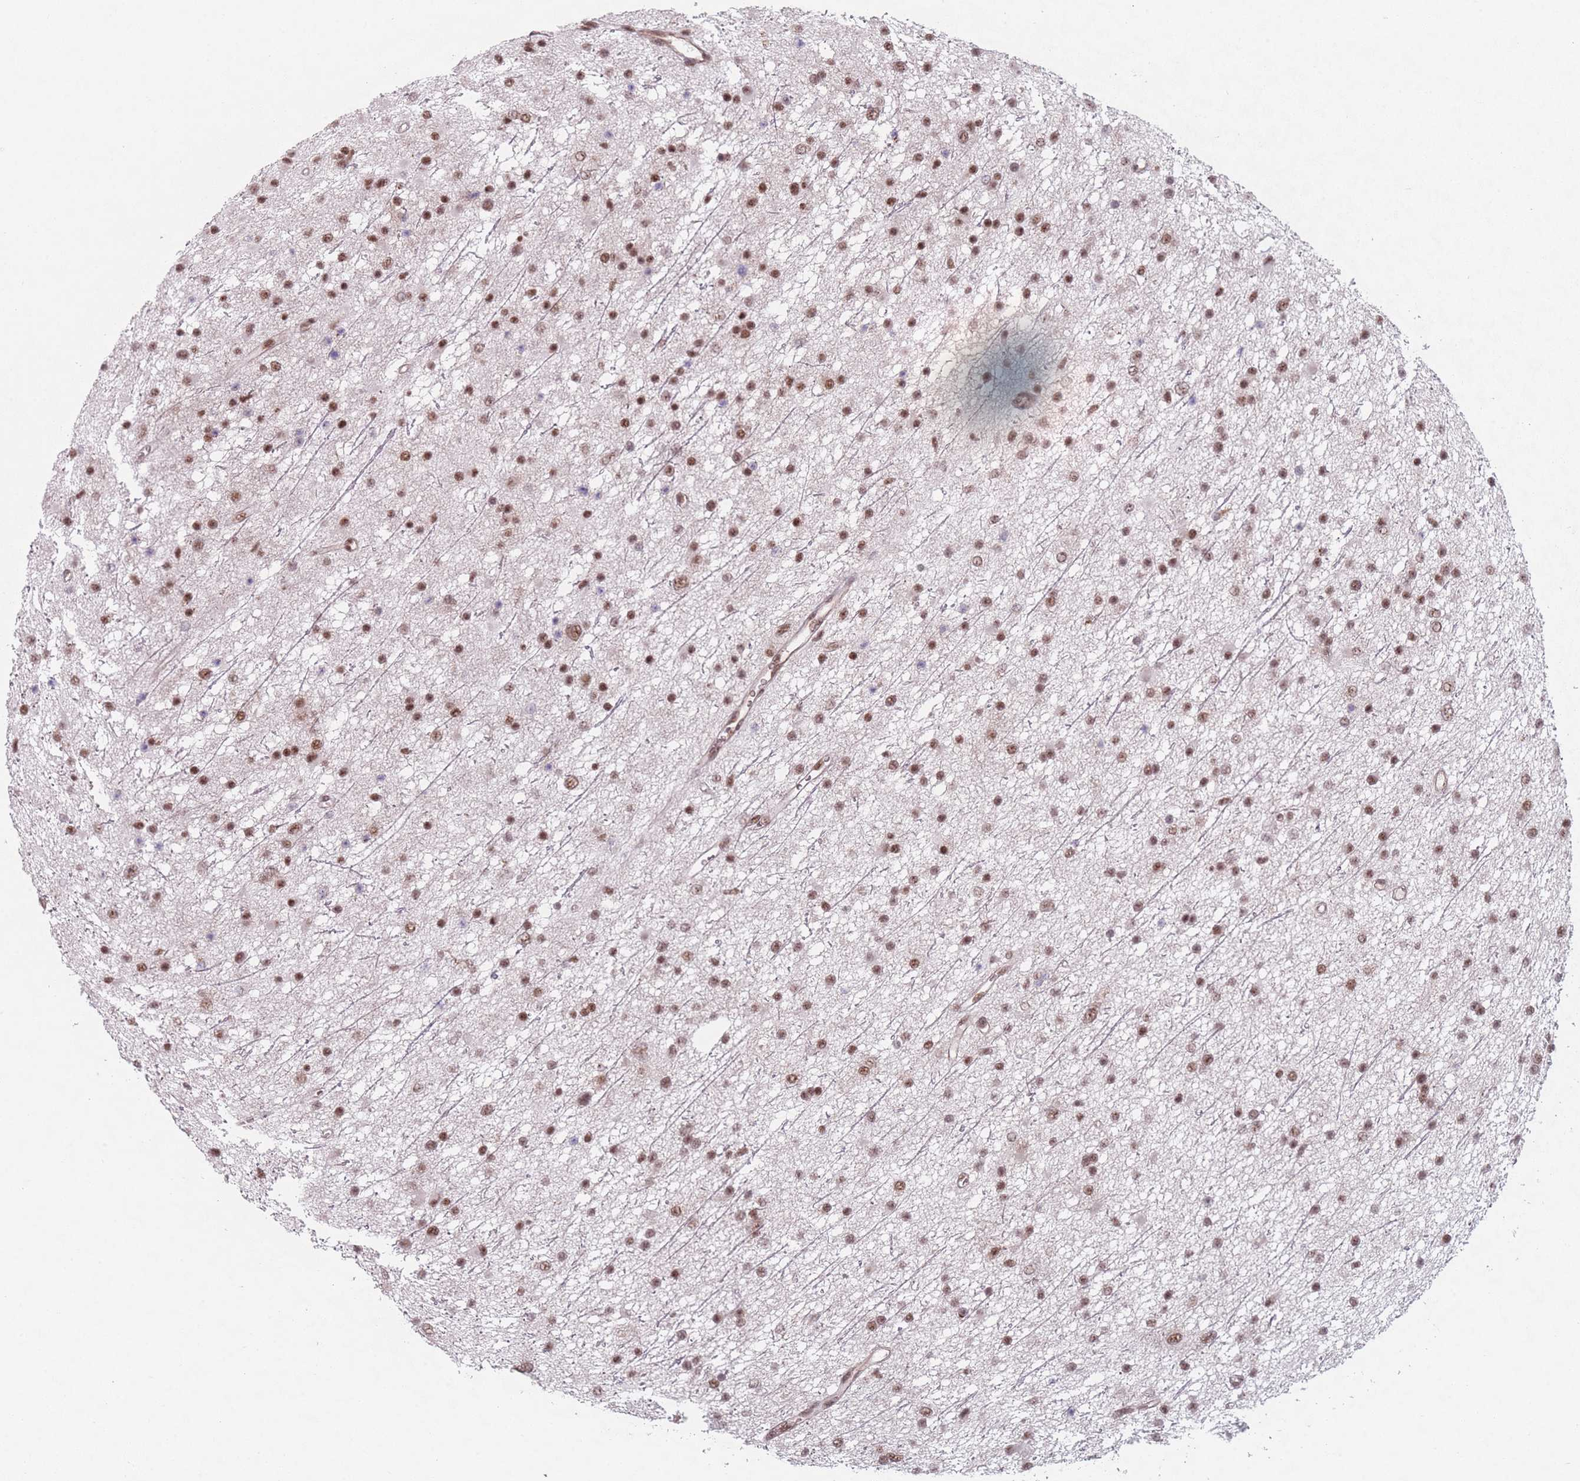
{"staining": {"intensity": "moderate", "quantity": ">75%", "location": "nuclear"}, "tissue": "glioma", "cell_type": "Tumor cells", "image_type": "cancer", "snomed": [{"axis": "morphology", "description": "Glioma, malignant, Low grade"}, {"axis": "topography", "description": "Cerebral cortex"}], "caption": "Immunohistochemical staining of human glioma demonstrates medium levels of moderate nuclear positivity in approximately >75% of tumor cells.", "gene": "ZC3H14", "patient": {"sex": "female", "age": 39}}